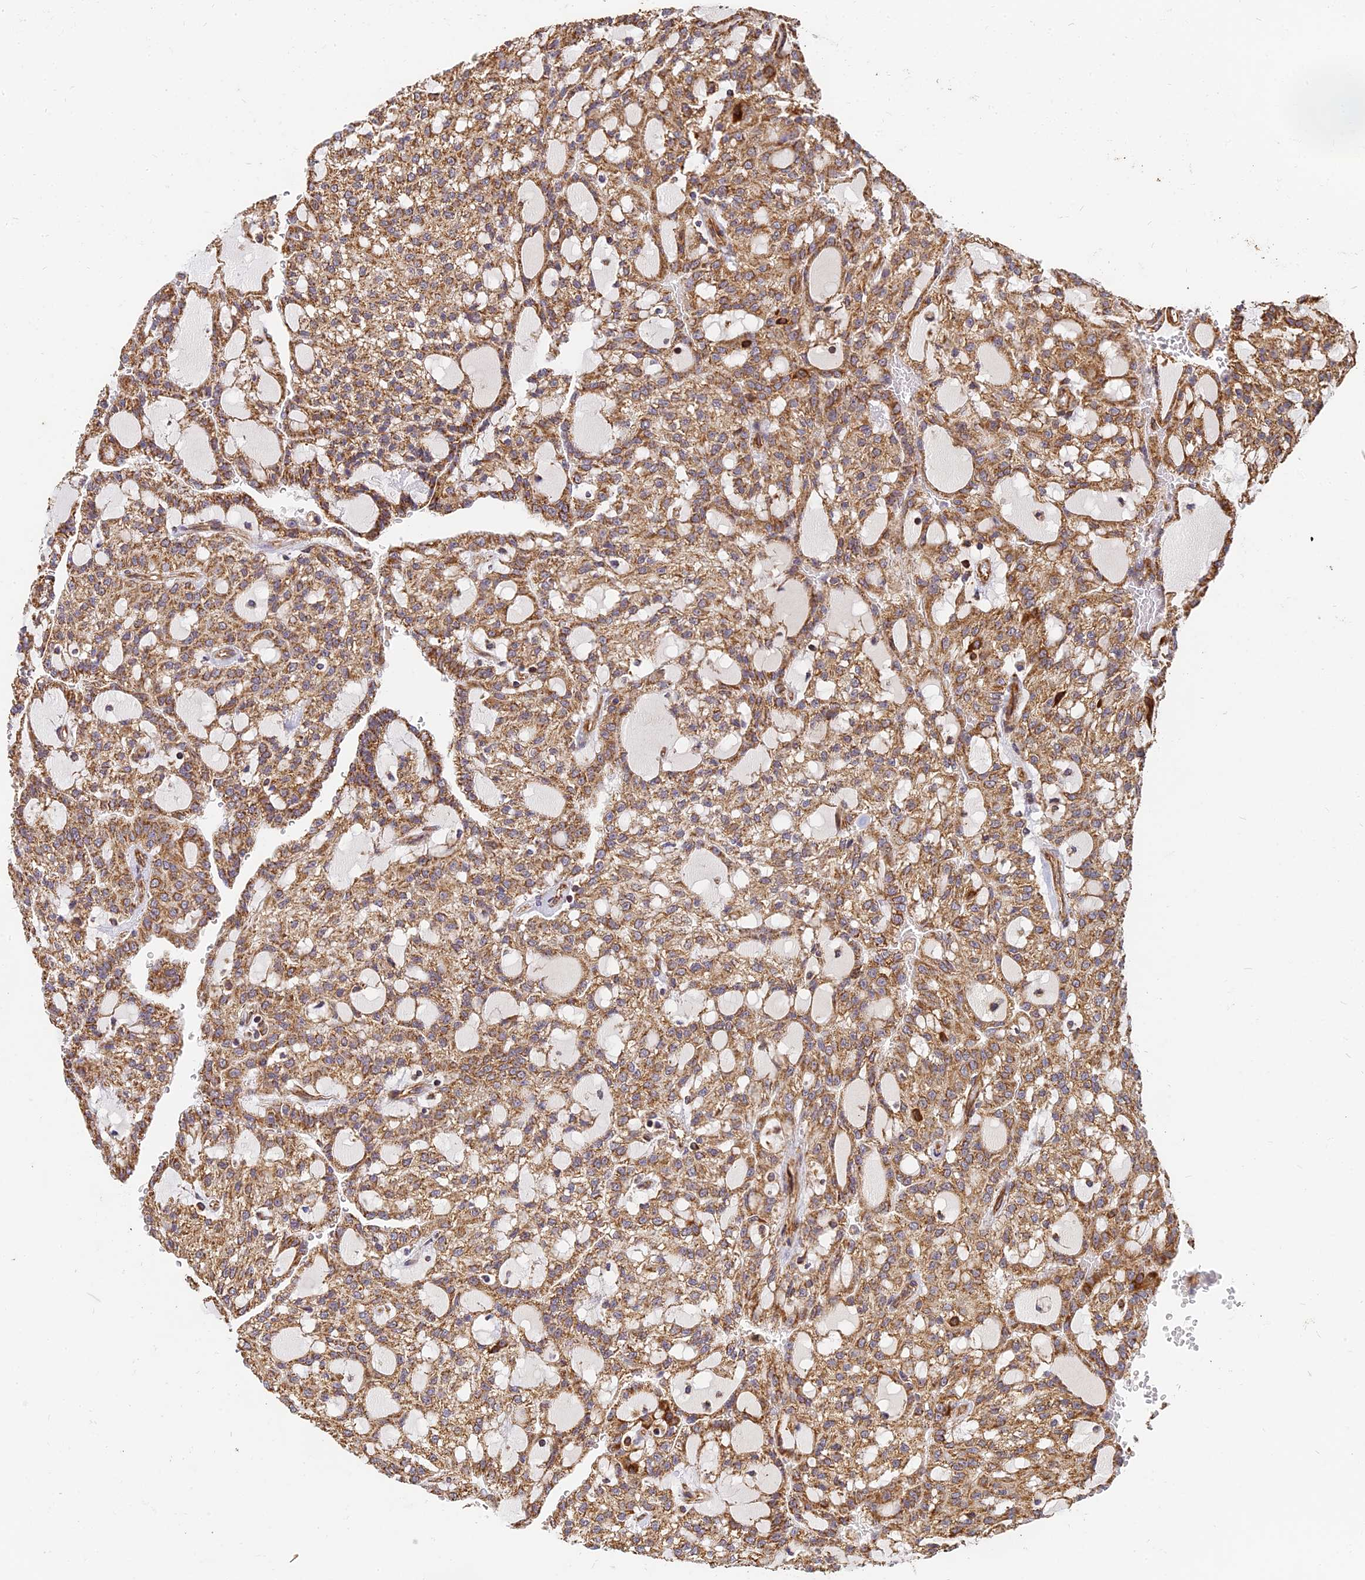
{"staining": {"intensity": "moderate", "quantity": ">75%", "location": "cytoplasmic/membranous"}, "tissue": "renal cancer", "cell_type": "Tumor cells", "image_type": "cancer", "snomed": [{"axis": "morphology", "description": "Adenocarcinoma, NOS"}, {"axis": "topography", "description": "Kidney"}], "caption": "Approximately >75% of tumor cells in human renal cancer reveal moderate cytoplasmic/membranous protein staining as visualized by brown immunohistochemical staining.", "gene": "DSTYK", "patient": {"sex": "male", "age": 63}}